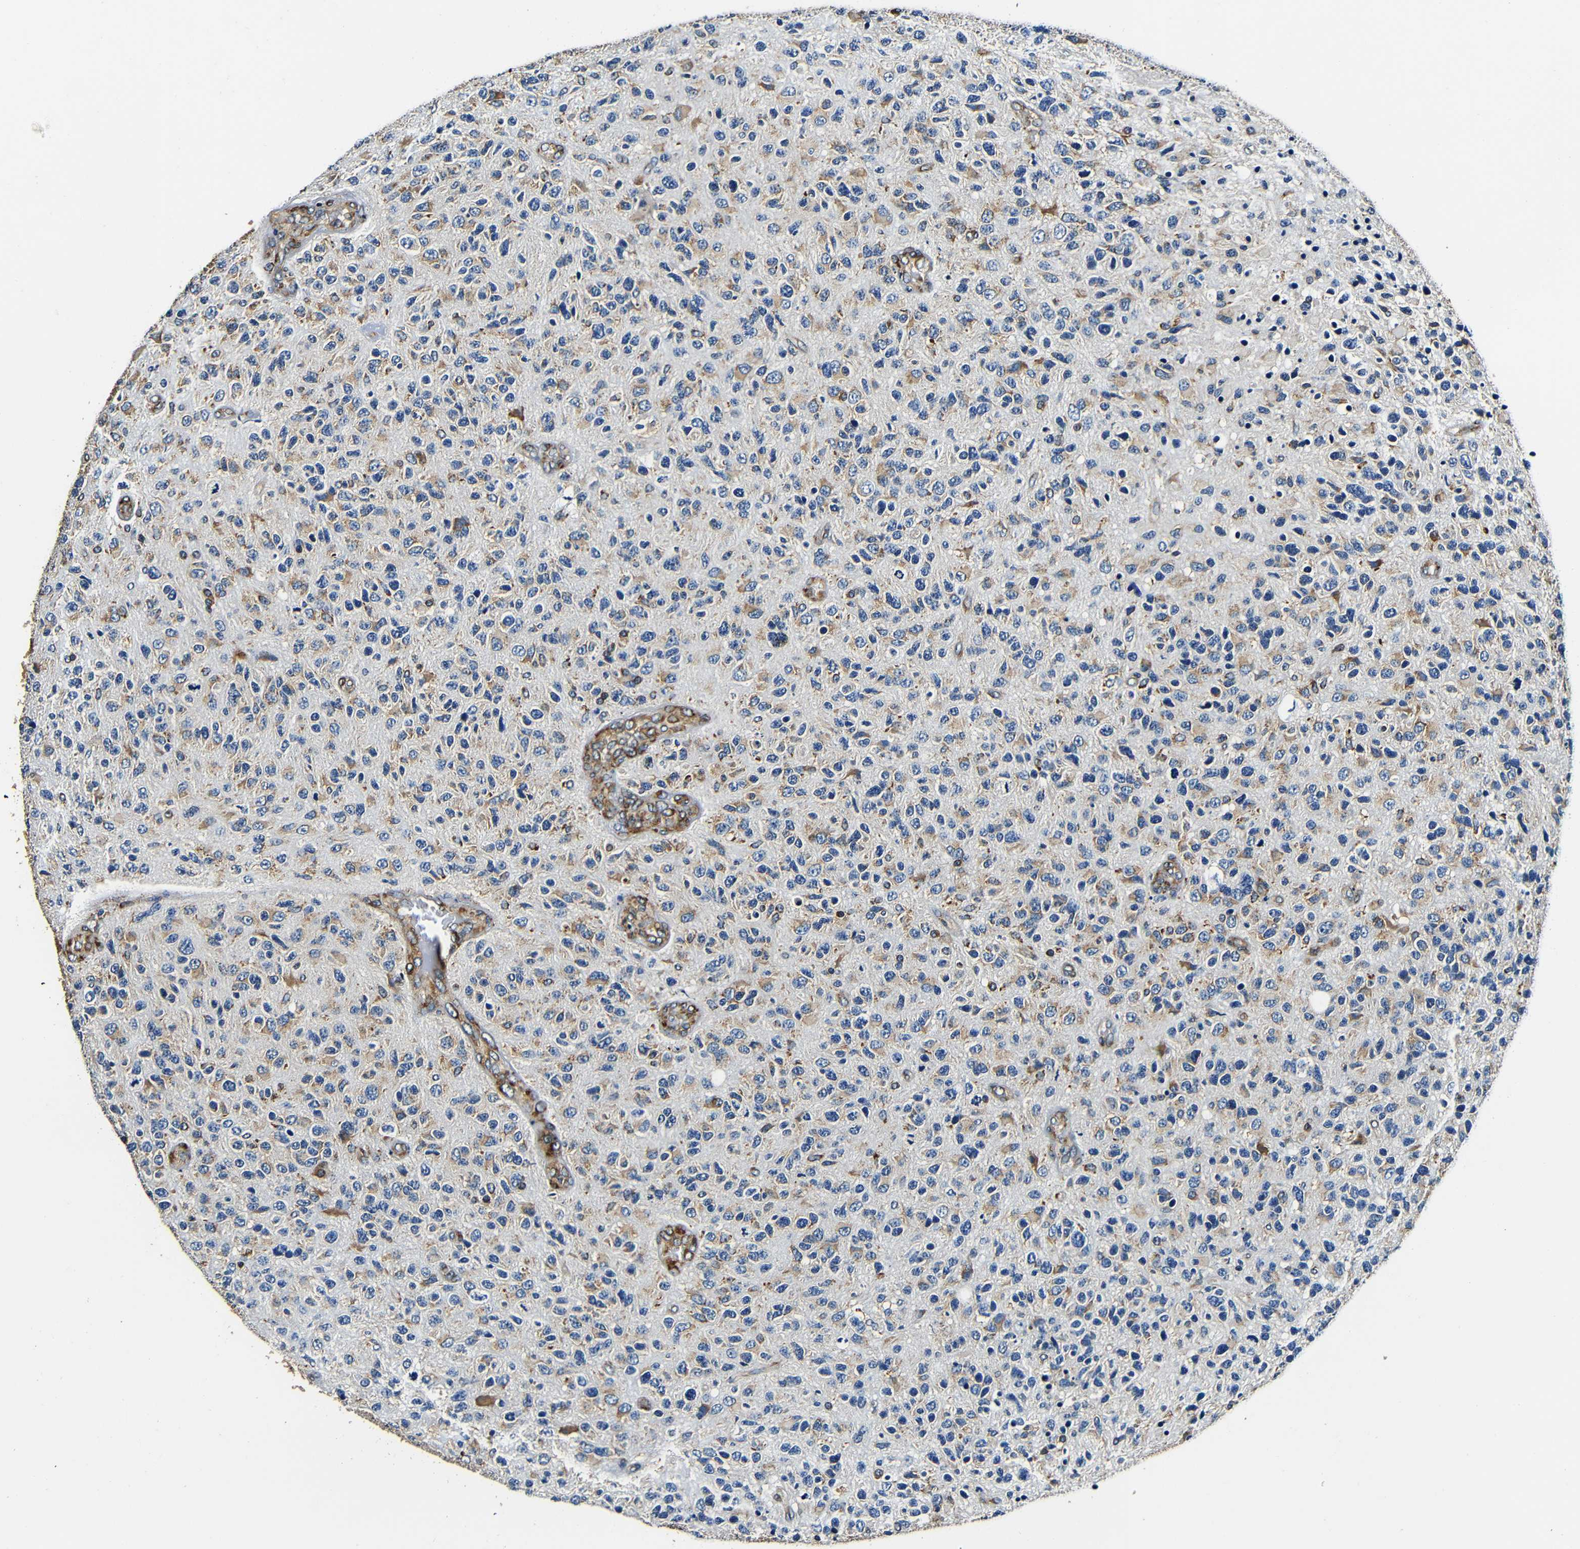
{"staining": {"intensity": "weak", "quantity": ">75%", "location": "cytoplasmic/membranous"}, "tissue": "glioma", "cell_type": "Tumor cells", "image_type": "cancer", "snomed": [{"axis": "morphology", "description": "Glioma, malignant, High grade"}, {"axis": "topography", "description": "Brain"}], "caption": "Protein staining of malignant high-grade glioma tissue displays weak cytoplasmic/membranous expression in about >75% of tumor cells.", "gene": "RRBP1", "patient": {"sex": "female", "age": 58}}